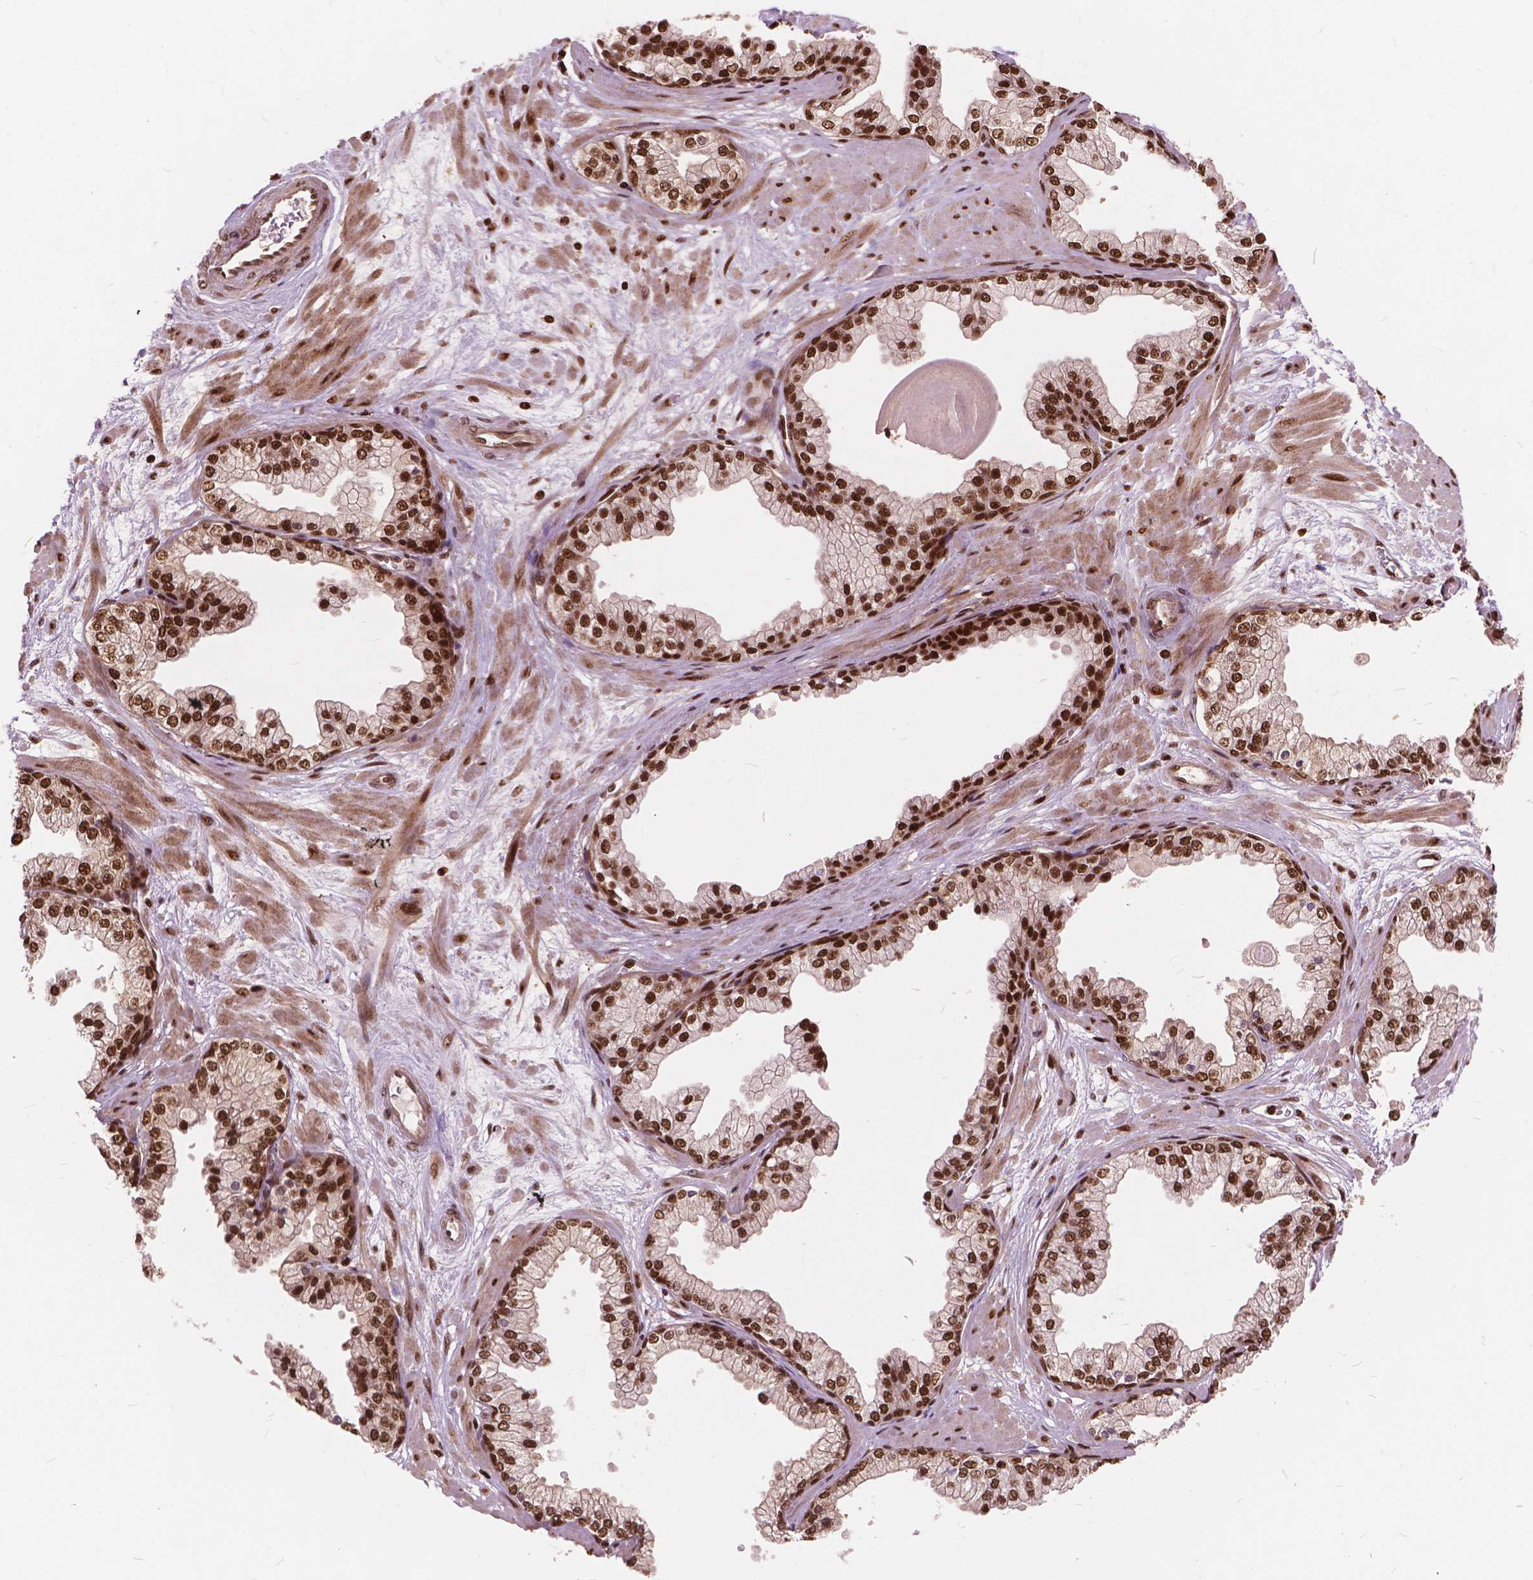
{"staining": {"intensity": "strong", "quantity": ">75%", "location": "nuclear"}, "tissue": "prostate", "cell_type": "Glandular cells", "image_type": "normal", "snomed": [{"axis": "morphology", "description": "Normal tissue, NOS"}, {"axis": "topography", "description": "Prostate"}, {"axis": "topography", "description": "Peripheral nerve tissue"}], "caption": "This is an image of immunohistochemistry staining of normal prostate, which shows strong staining in the nuclear of glandular cells.", "gene": "ANP32A", "patient": {"sex": "male", "age": 61}}